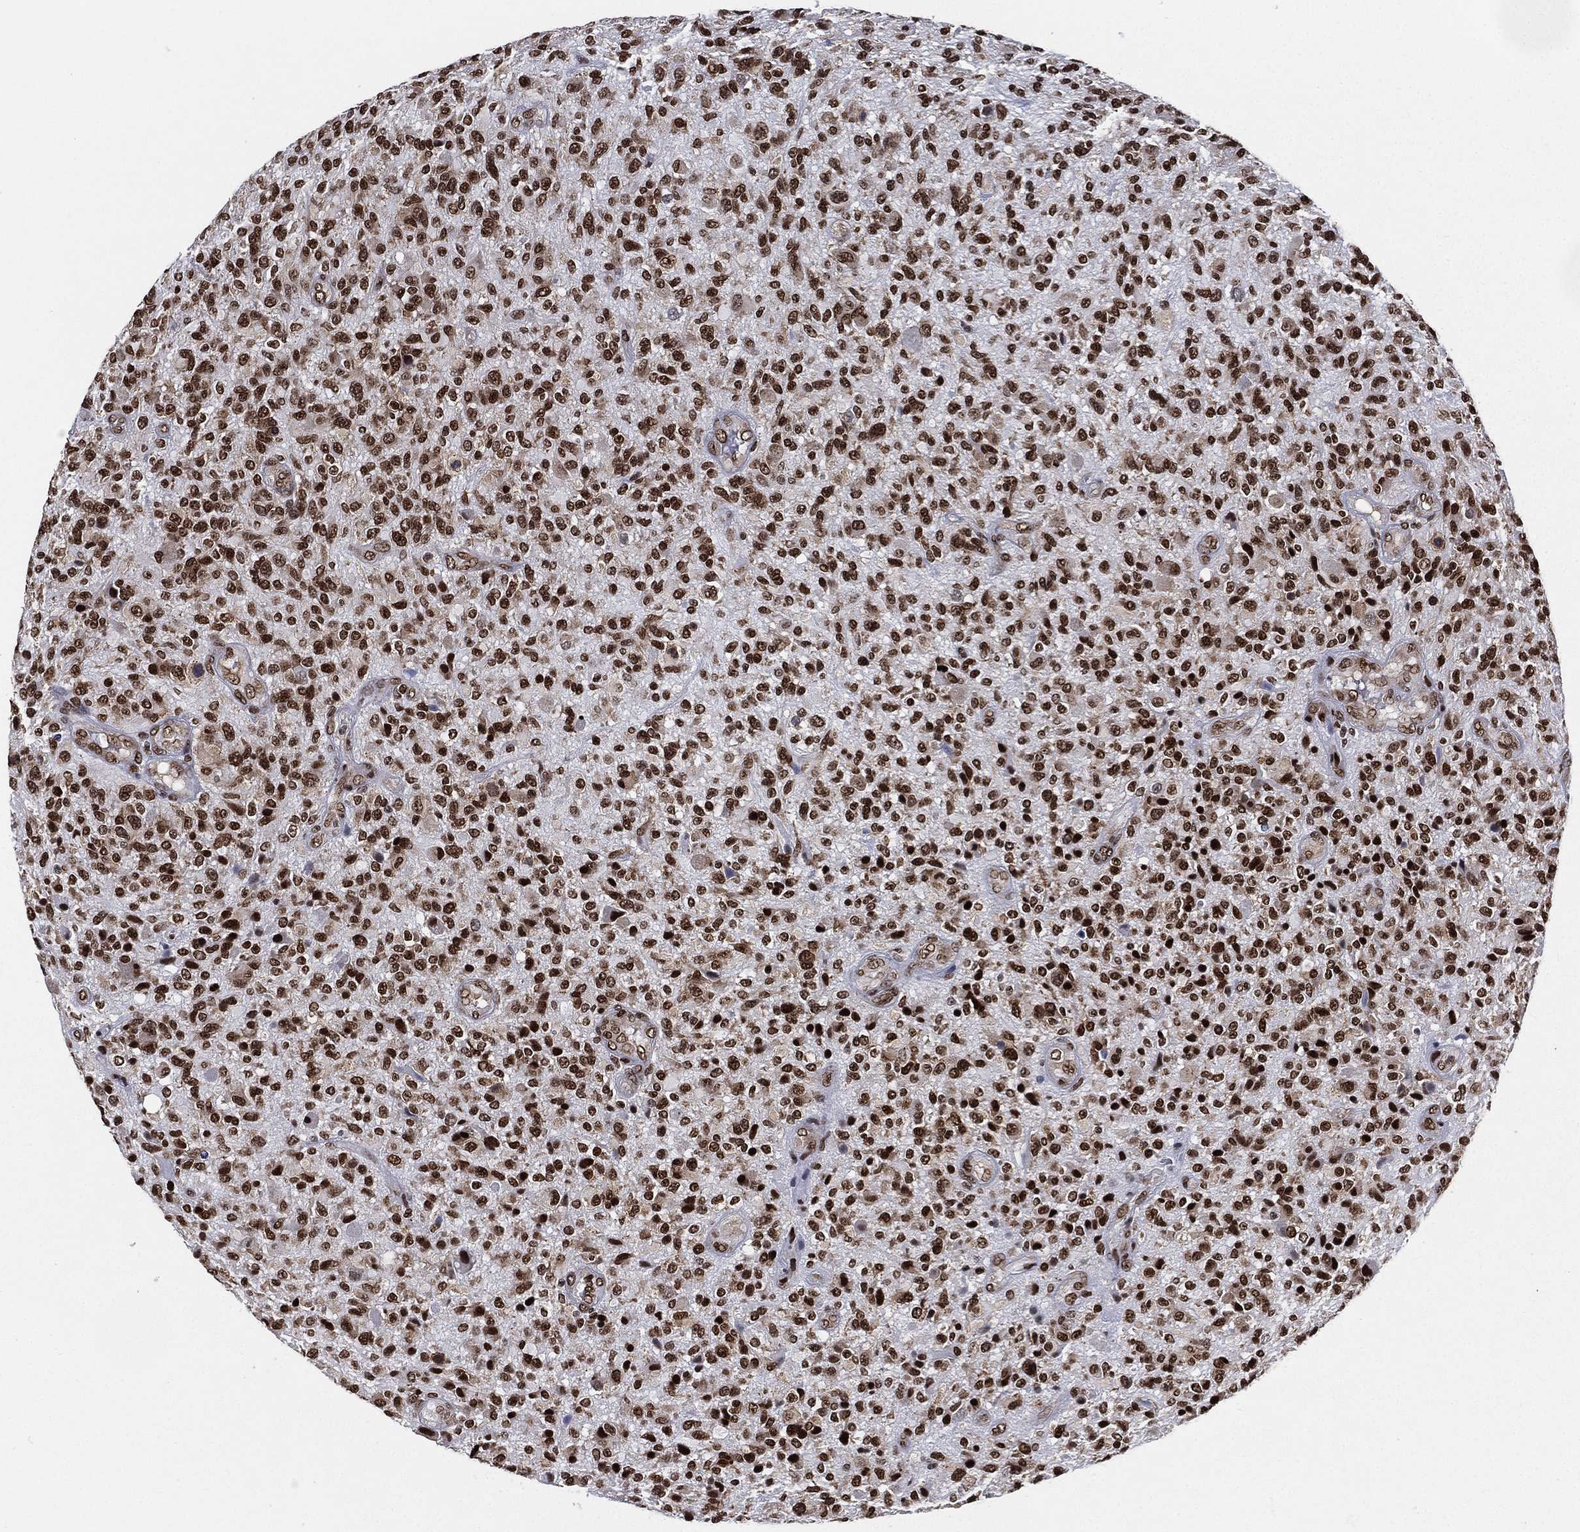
{"staining": {"intensity": "strong", "quantity": ">75%", "location": "nuclear"}, "tissue": "glioma", "cell_type": "Tumor cells", "image_type": "cancer", "snomed": [{"axis": "morphology", "description": "Glioma, malignant, High grade"}, {"axis": "topography", "description": "Brain"}], "caption": "IHC (DAB) staining of human glioma displays strong nuclear protein staining in approximately >75% of tumor cells.", "gene": "FUBP3", "patient": {"sex": "male", "age": 47}}